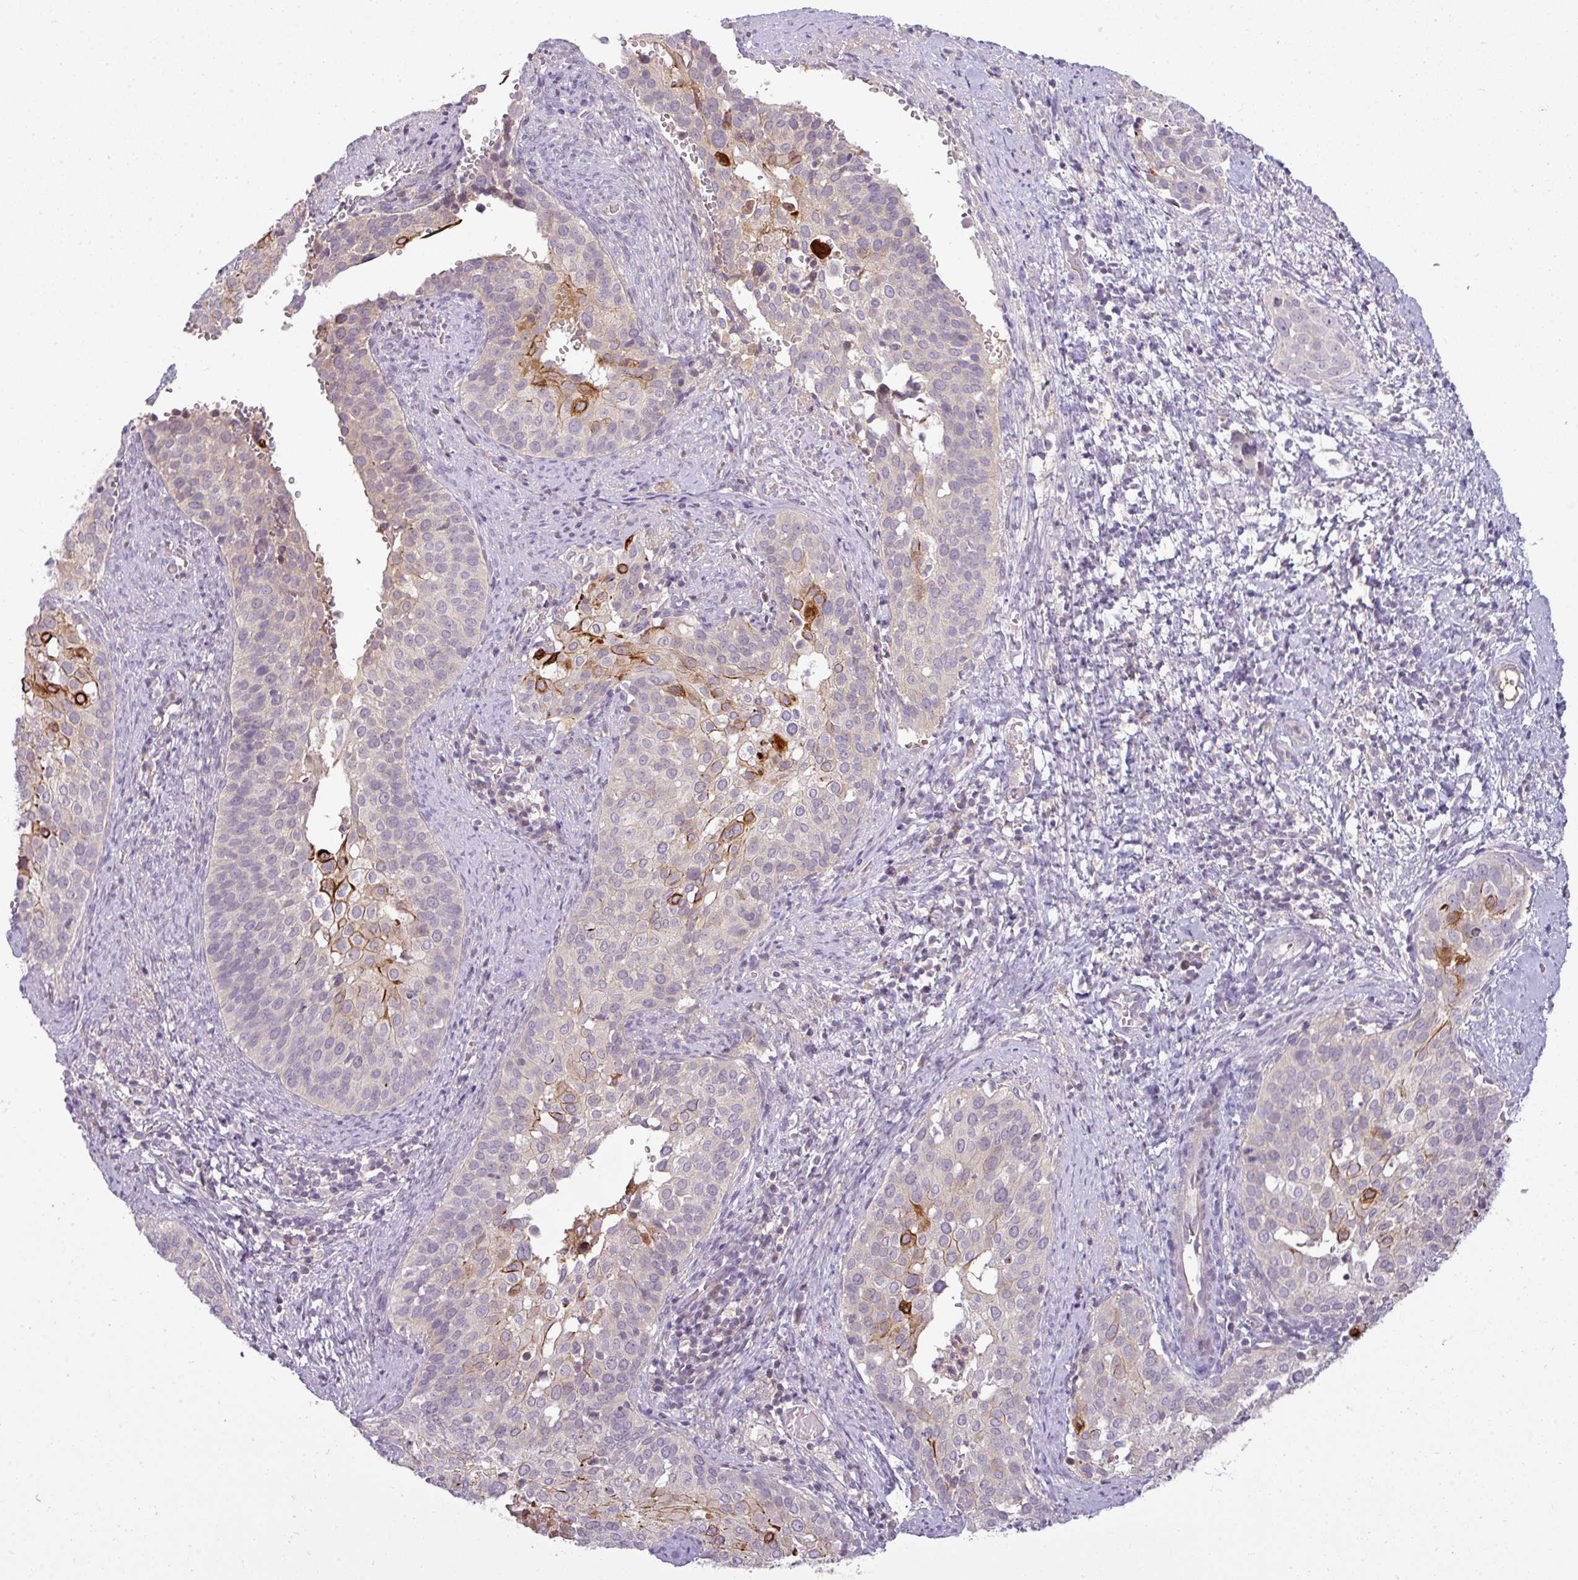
{"staining": {"intensity": "strong", "quantity": "<25%", "location": "cytoplasmic/membranous"}, "tissue": "cervical cancer", "cell_type": "Tumor cells", "image_type": "cancer", "snomed": [{"axis": "morphology", "description": "Squamous cell carcinoma, NOS"}, {"axis": "topography", "description": "Cervix"}], "caption": "Brown immunohistochemical staining in cervical cancer exhibits strong cytoplasmic/membranous expression in approximately <25% of tumor cells.", "gene": "APOM", "patient": {"sex": "female", "age": 44}}